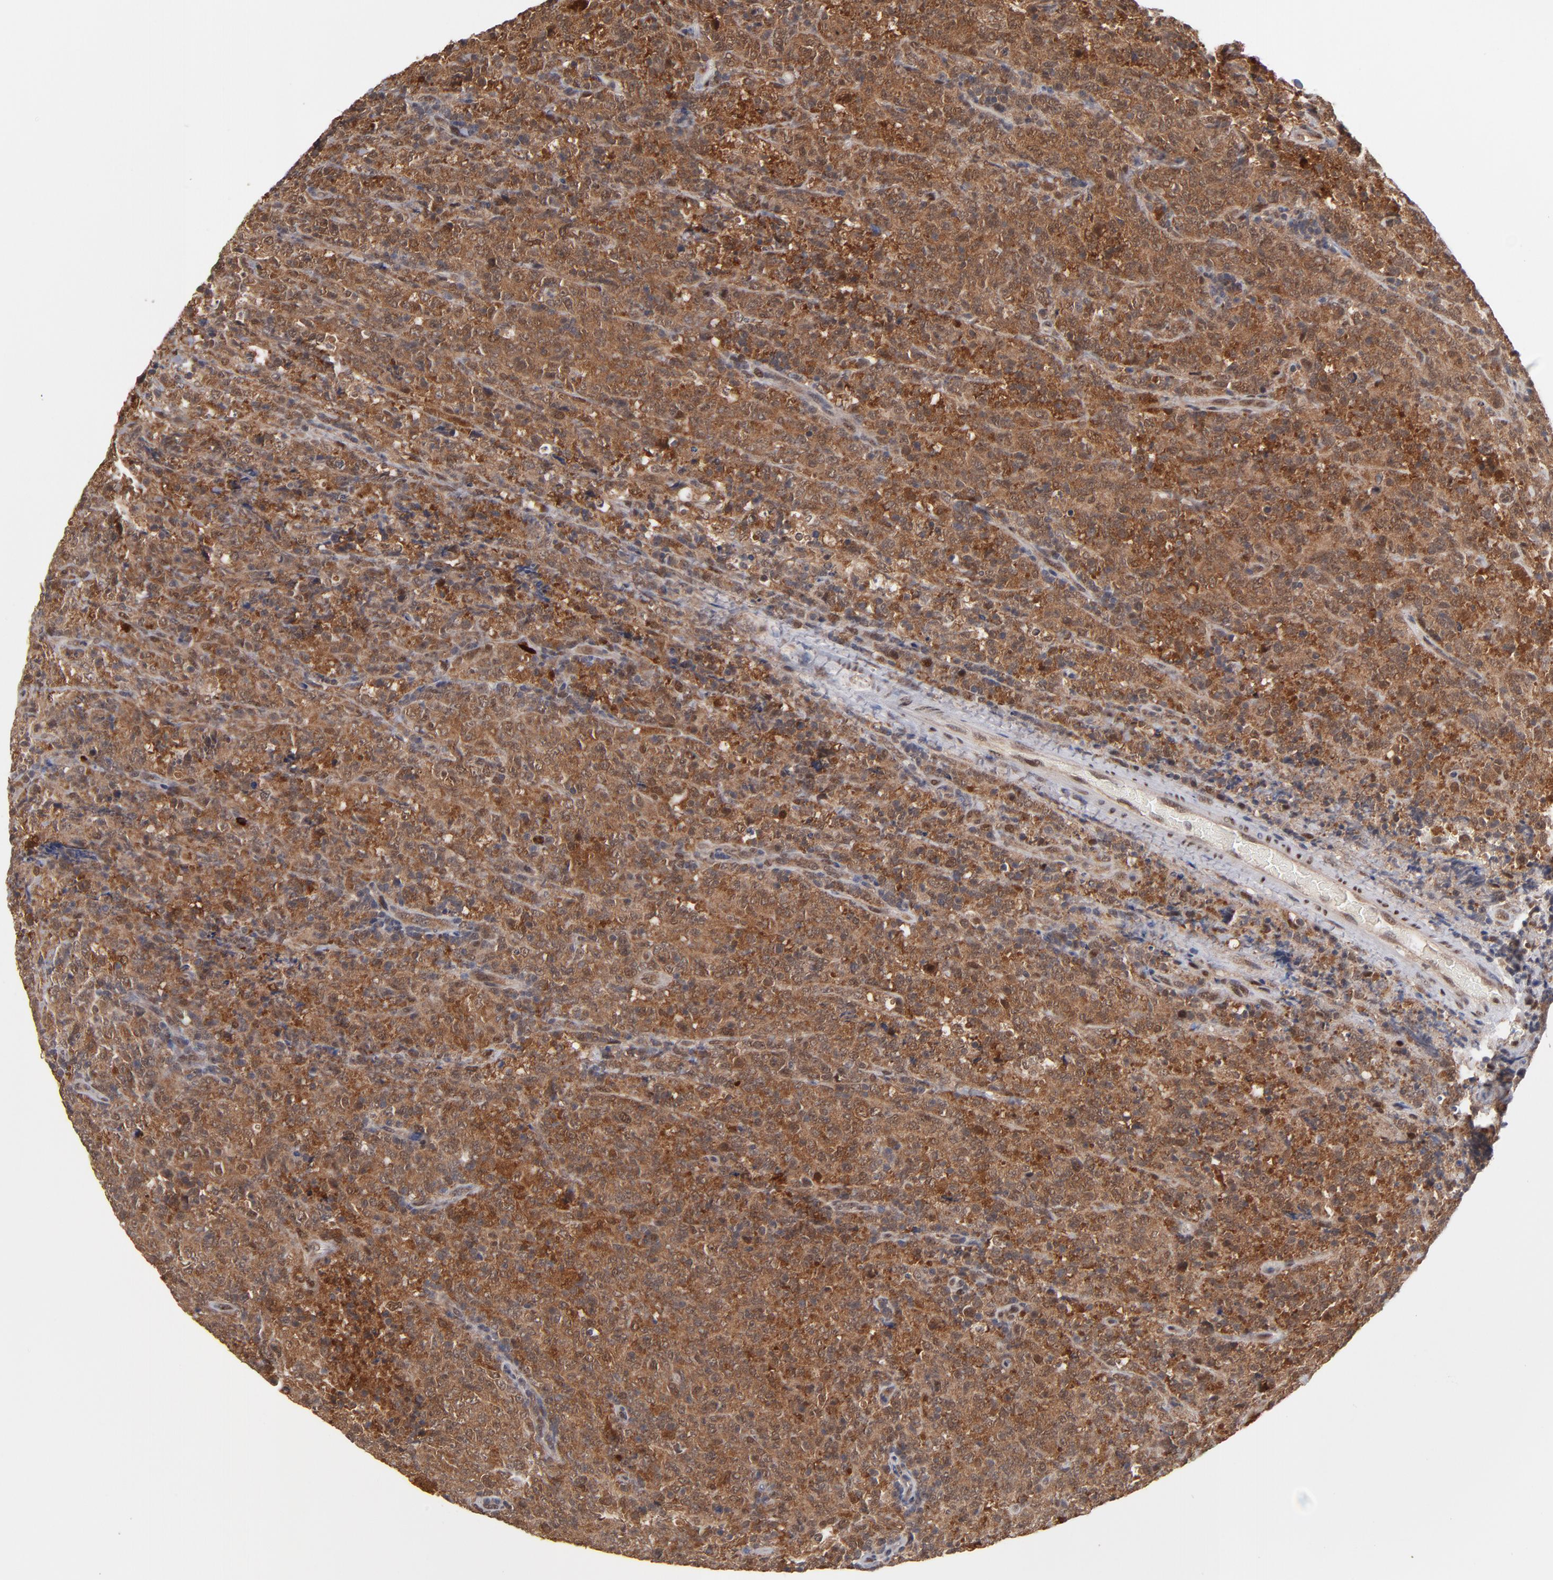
{"staining": {"intensity": "moderate", "quantity": ">75%", "location": "cytoplasmic/membranous,nuclear"}, "tissue": "lymphoma", "cell_type": "Tumor cells", "image_type": "cancer", "snomed": [{"axis": "morphology", "description": "Malignant lymphoma, non-Hodgkin's type, High grade"}, {"axis": "topography", "description": "Tonsil"}], "caption": "Human lymphoma stained for a protein (brown) exhibits moderate cytoplasmic/membranous and nuclear positive expression in approximately >75% of tumor cells.", "gene": "HUWE1", "patient": {"sex": "female", "age": 36}}